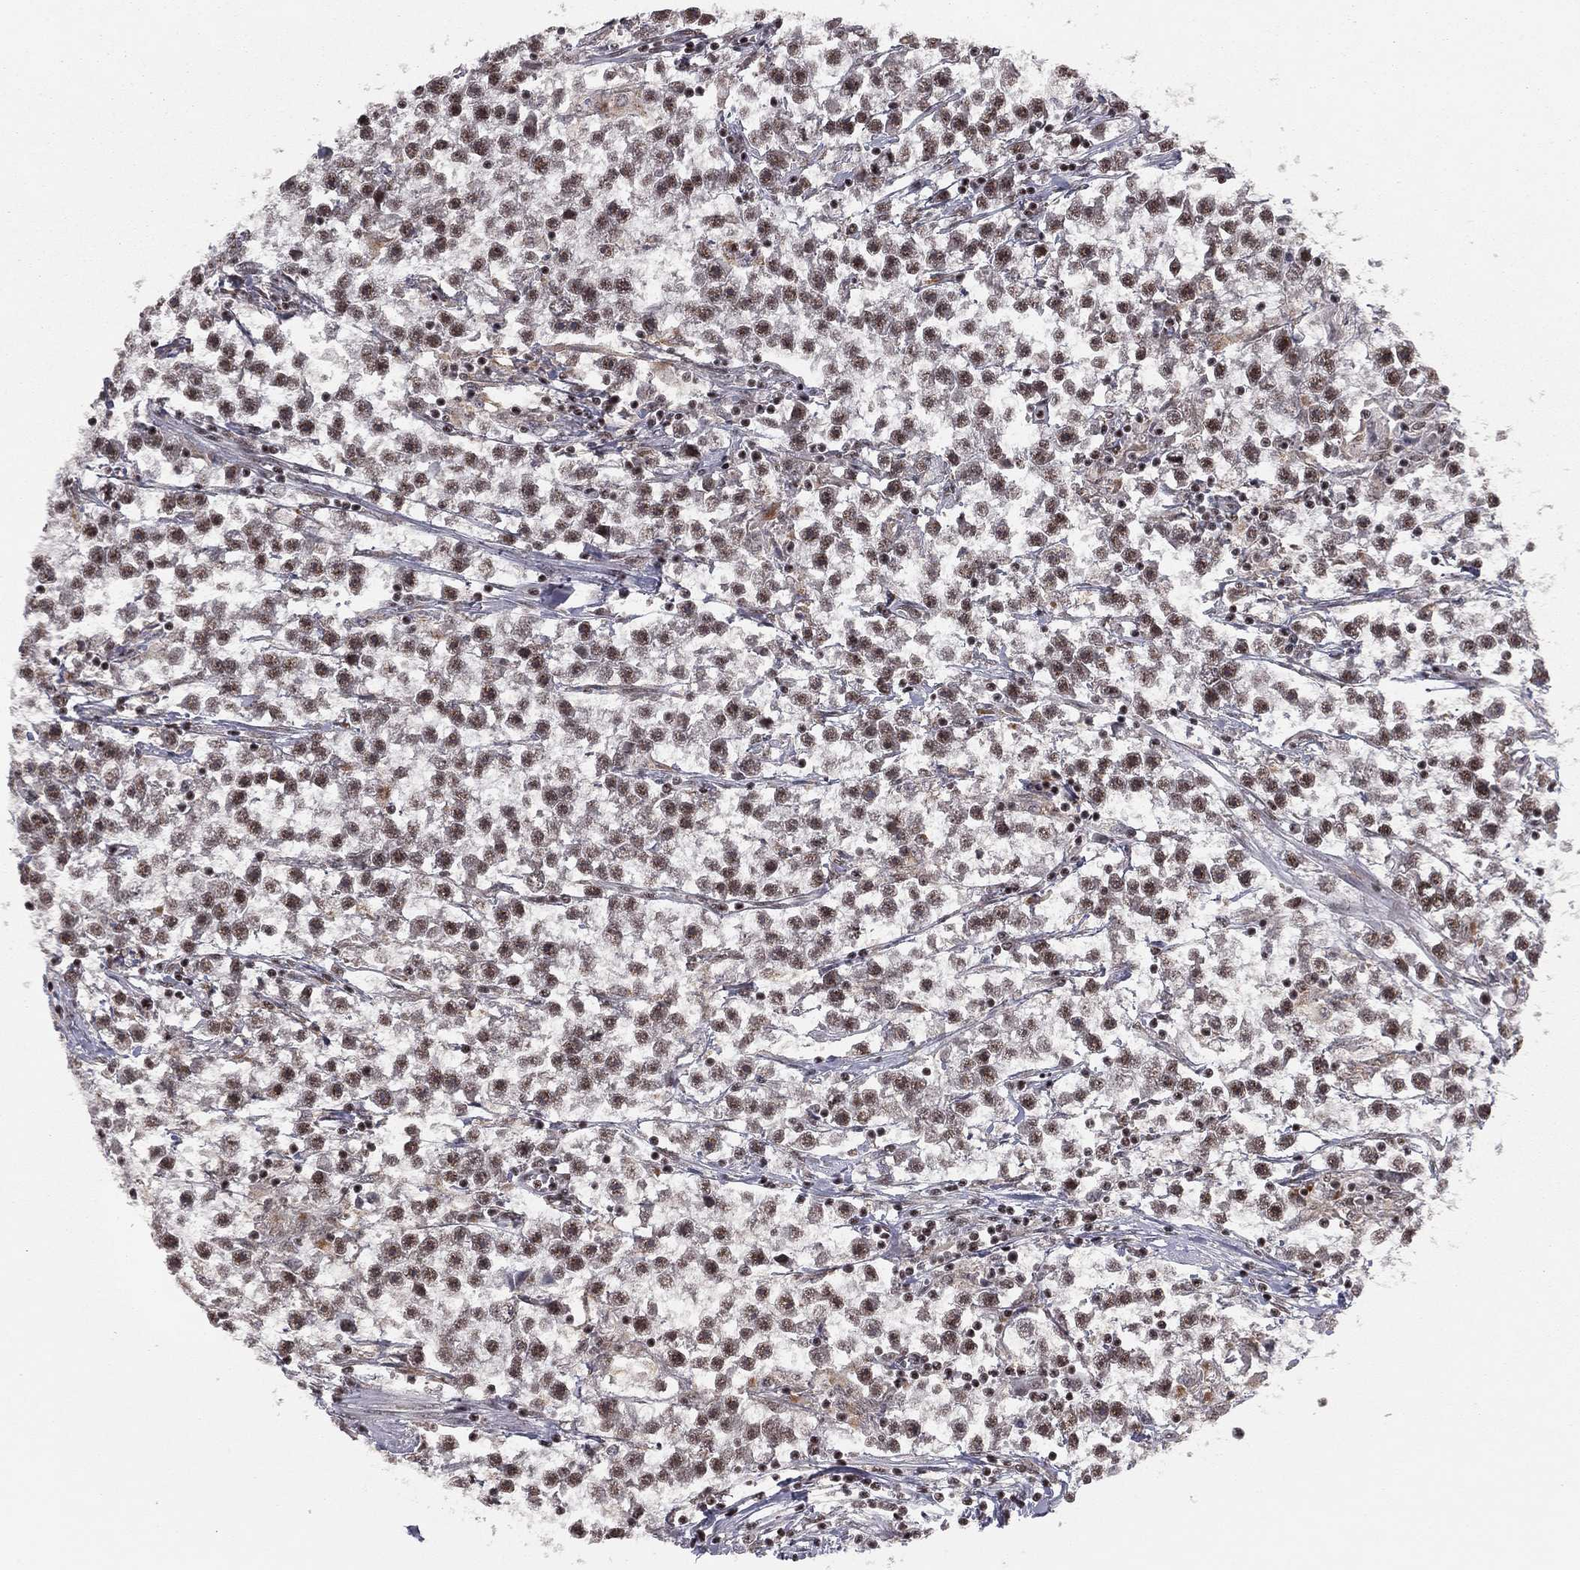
{"staining": {"intensity": "moderate", "quantity": ">75%", "location": "nuclear"}, "tissue": "testis cancer", "cell_type": "Tumor cells", "image_type": "cancer", "snomed": [{"axis": "morphology", "description": "Seminoma, NOS"}, {"axis": "topography", "description": "Testis"}], "caption": "Immunohistochemical staining of human testis seminoma exhibits medium levels of moderate nuclear protein expression in approximately >75% of tumor cells. (IHC, brightfield microscopy, high magnification).", "gene": "NFYB", "patient": {"sex": "male", "age": 59}}